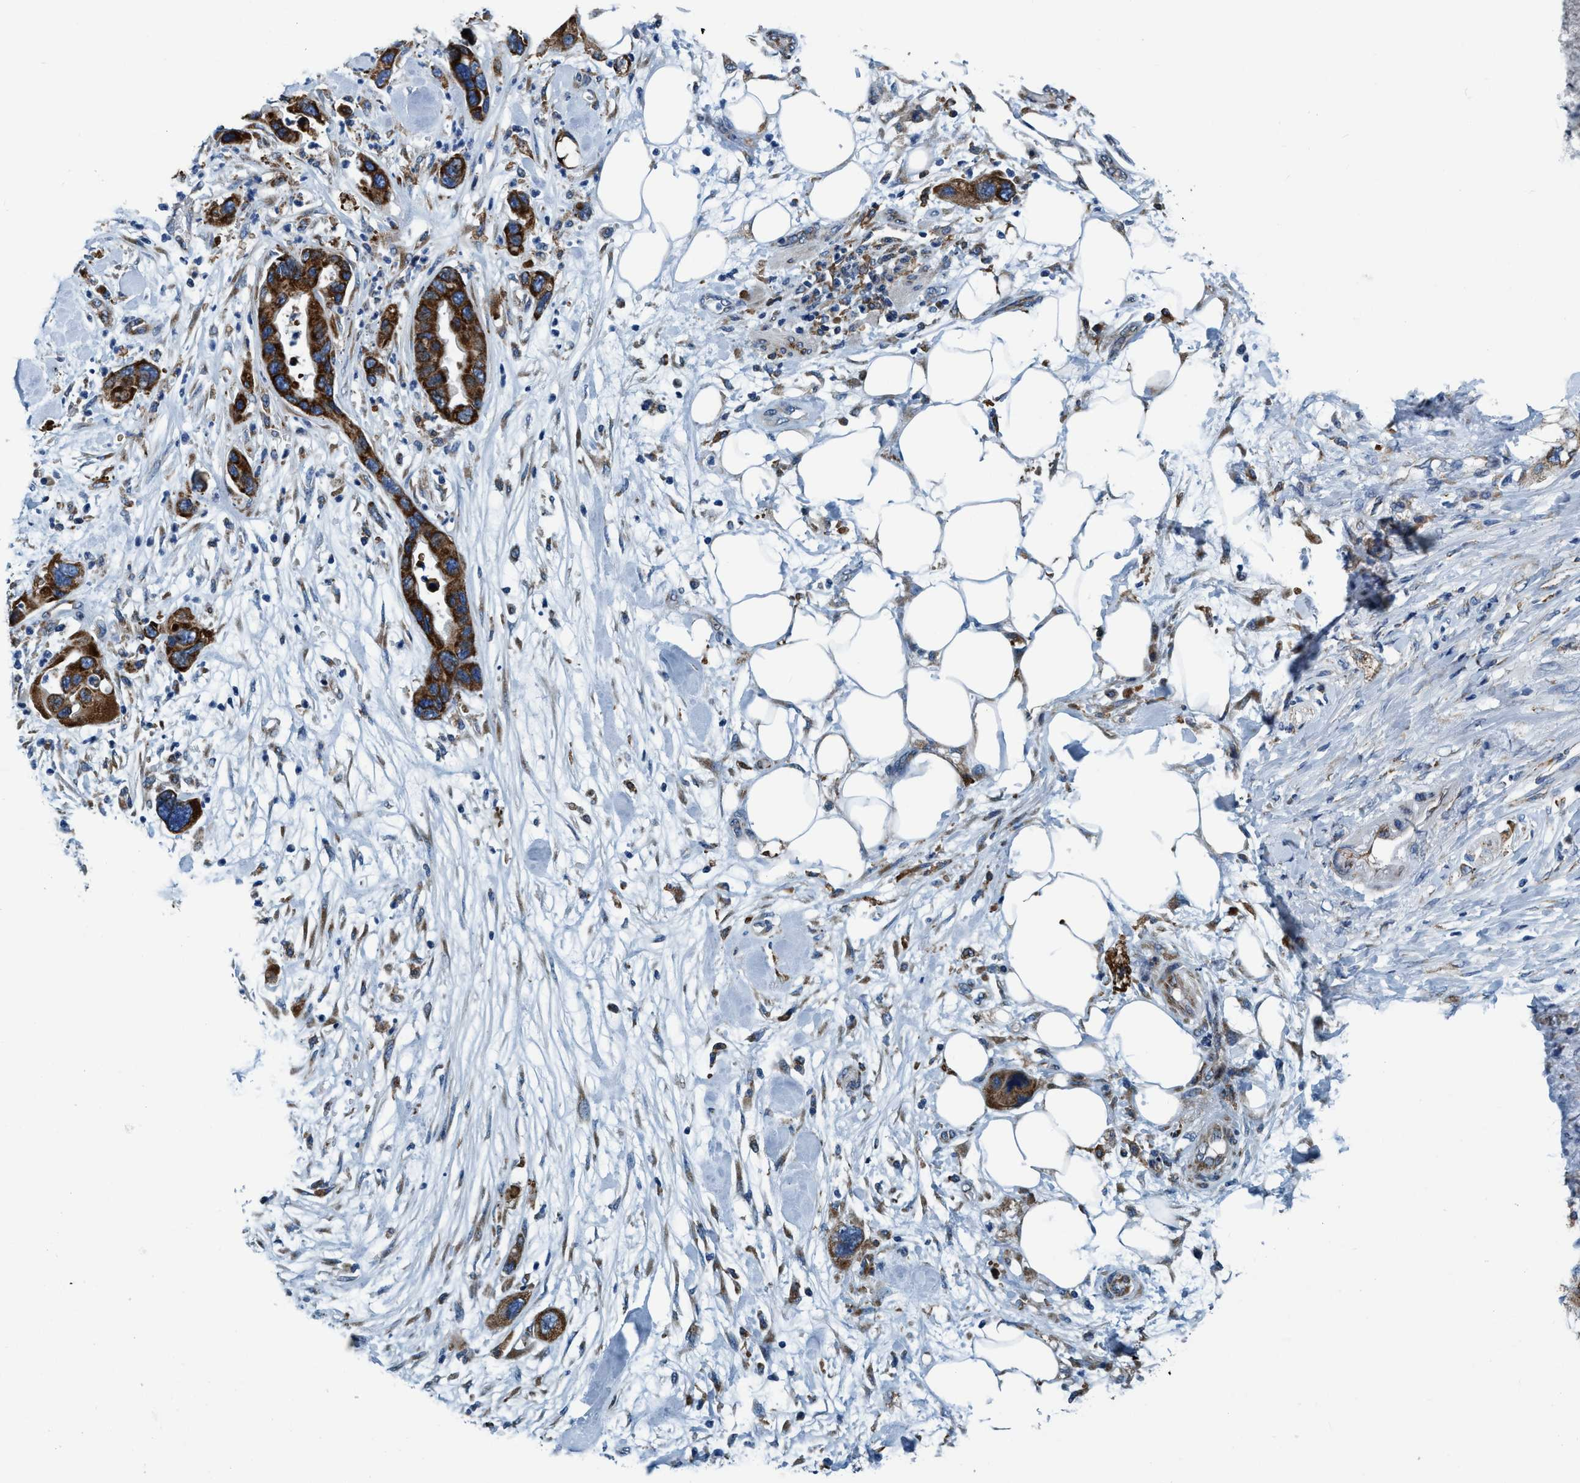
{"staining": {"intensity": "strong", "quantity": ">75%", "location": "cytoplasmic/membranous"}, "tissue": "pancreatic cancer", "cell_type": "Tumor cells", "image_type": "cancer", "snomed": [{"axis": "morphology", "description": "Normal tissue, NOS"}, {"axis": "morphology", "description": "Adenocarcinoma, NOS"}, {"axis": "topography", "description": "Pancreas"}], "caption": "Protein expression analysis of human pancreatic cancer reveals strong cytoplasmic/membranous staining in about >75% of tumor cells.", "gene": "ARMC9", "patient": {"sex": "female", "age": 71}}